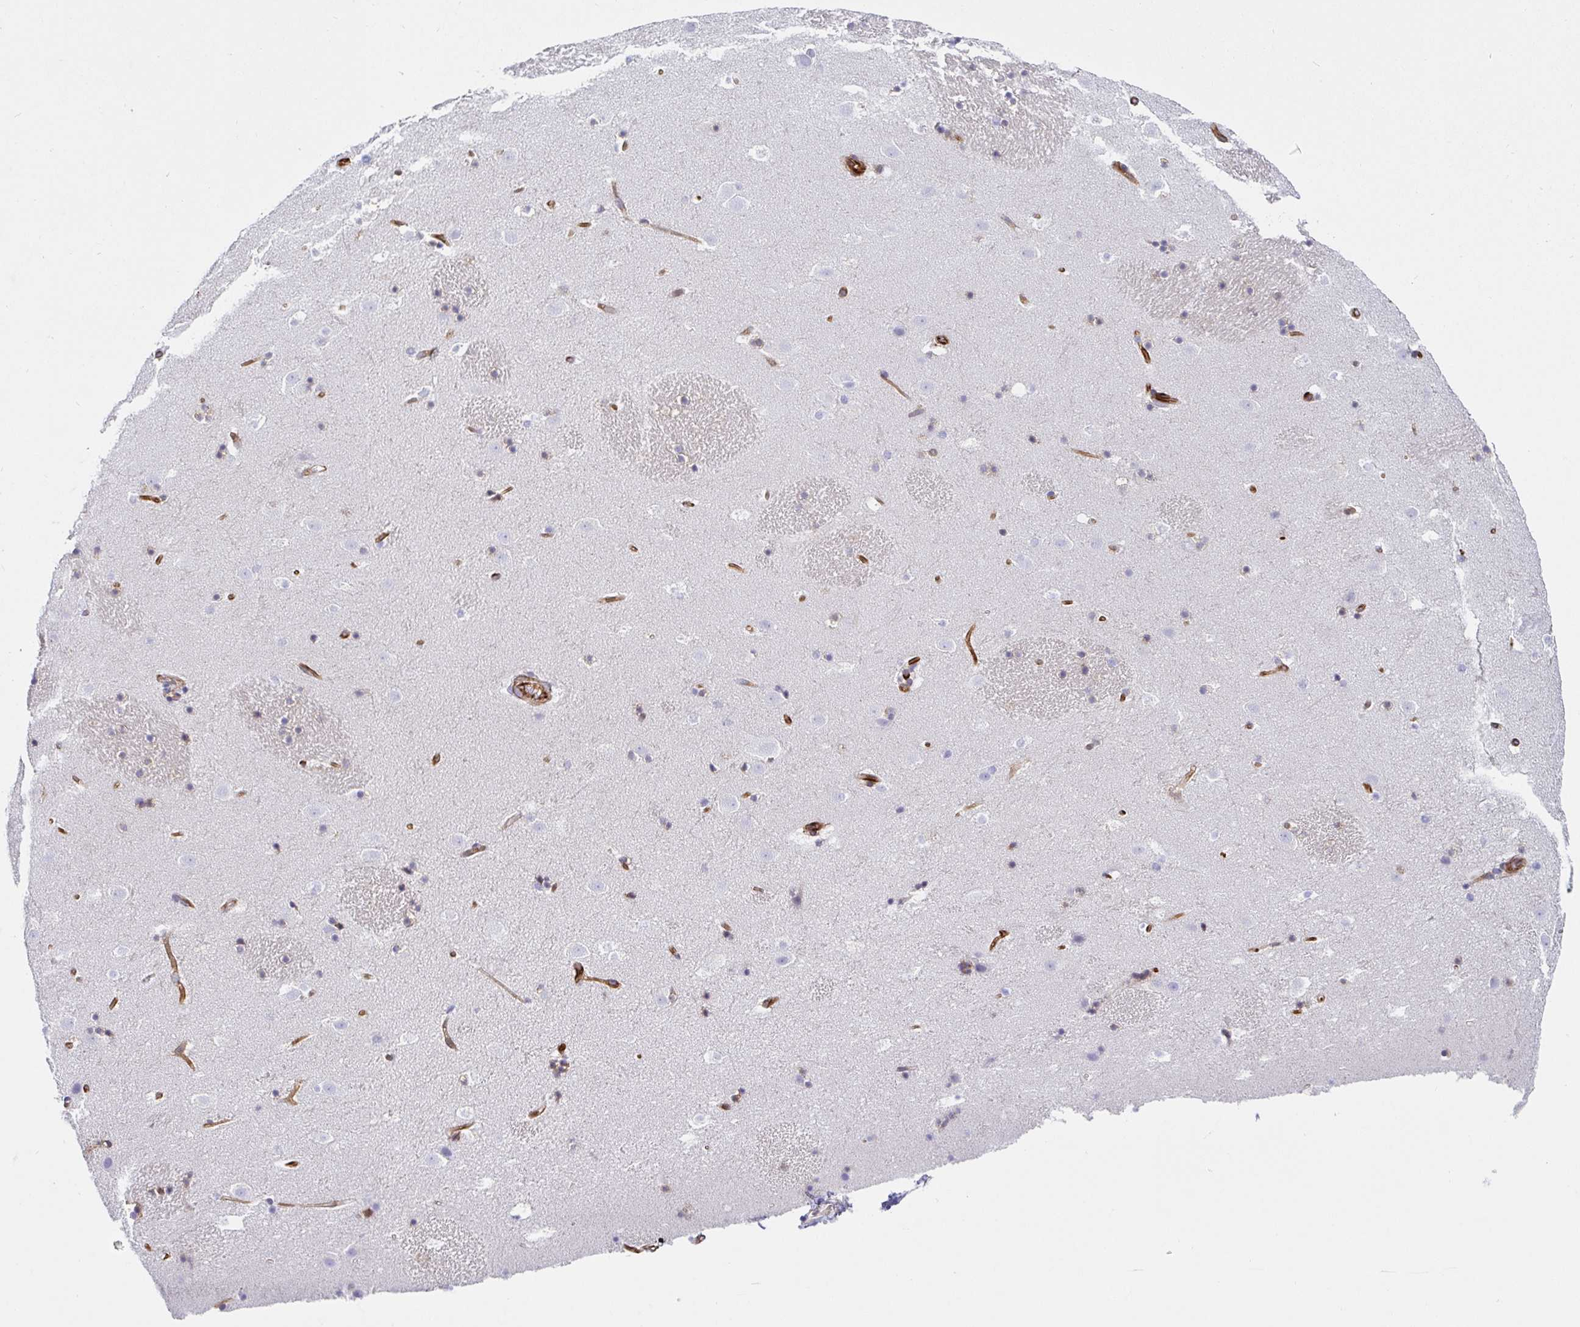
{"staining": {"intensity": "negative", "quantity": "none", "location": "none"}, "tissue": "caudate", "cell_type": "Glial cells", "image_type": "normal", "snomed": [{"axis": "morphology", "description": "Normal tissue, NOS"}, {"axis": "topography", "description": "Lateral ventricle wall"}], "caption": "Glial cells show no significant protein positivity in benign caudate.", "gene": "DOCK1", "patient": {"sex": "male", "age": 37}}